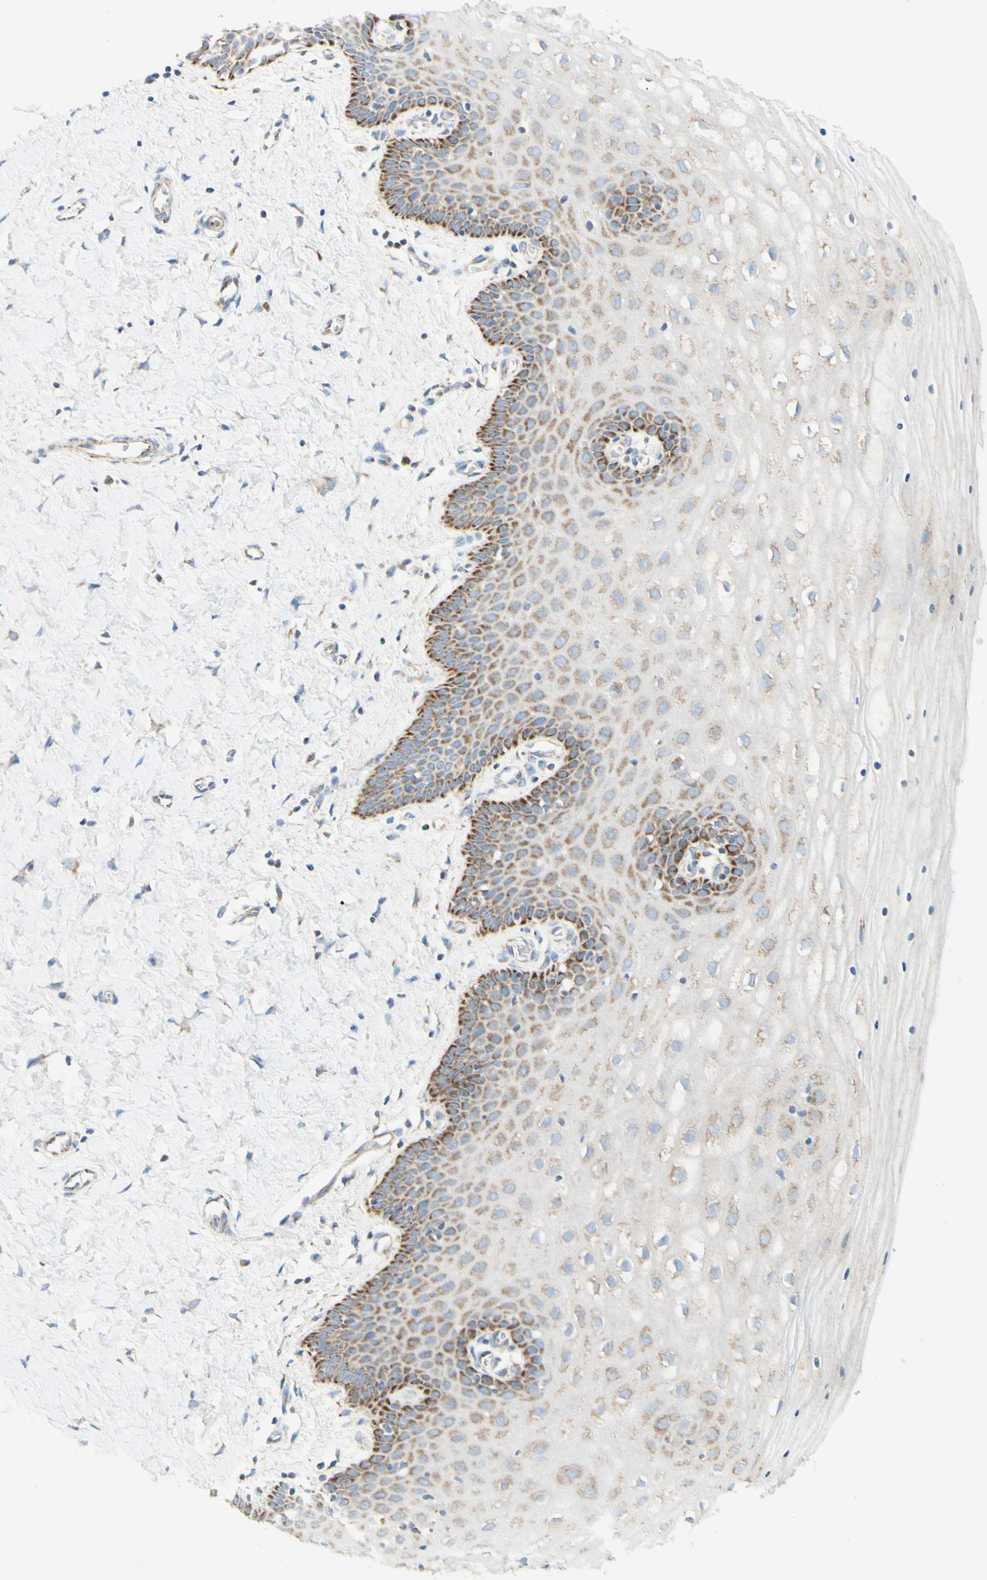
{"staining": {"intensity": "moderate", "quantity": "25%-75%", "location": "cytoplasmic/membranous"}, "tissue": "cervix", "cell_type": "Glandular cells", "image_type": "normal", "snomed": [{"axis": "morphology", "description": "Normal tissue, NOS"}, {"axis": "topography", "description": "Cervix"}], "caption": "About 25%-75% of glandular cells in benign human cervix exhibit moderate cytoplasmic/membranous protein positivity as visualized by brown immunohistochemical staining.", "gene": "ARMC10", "patient": {"sex": "female", "age": 55}}